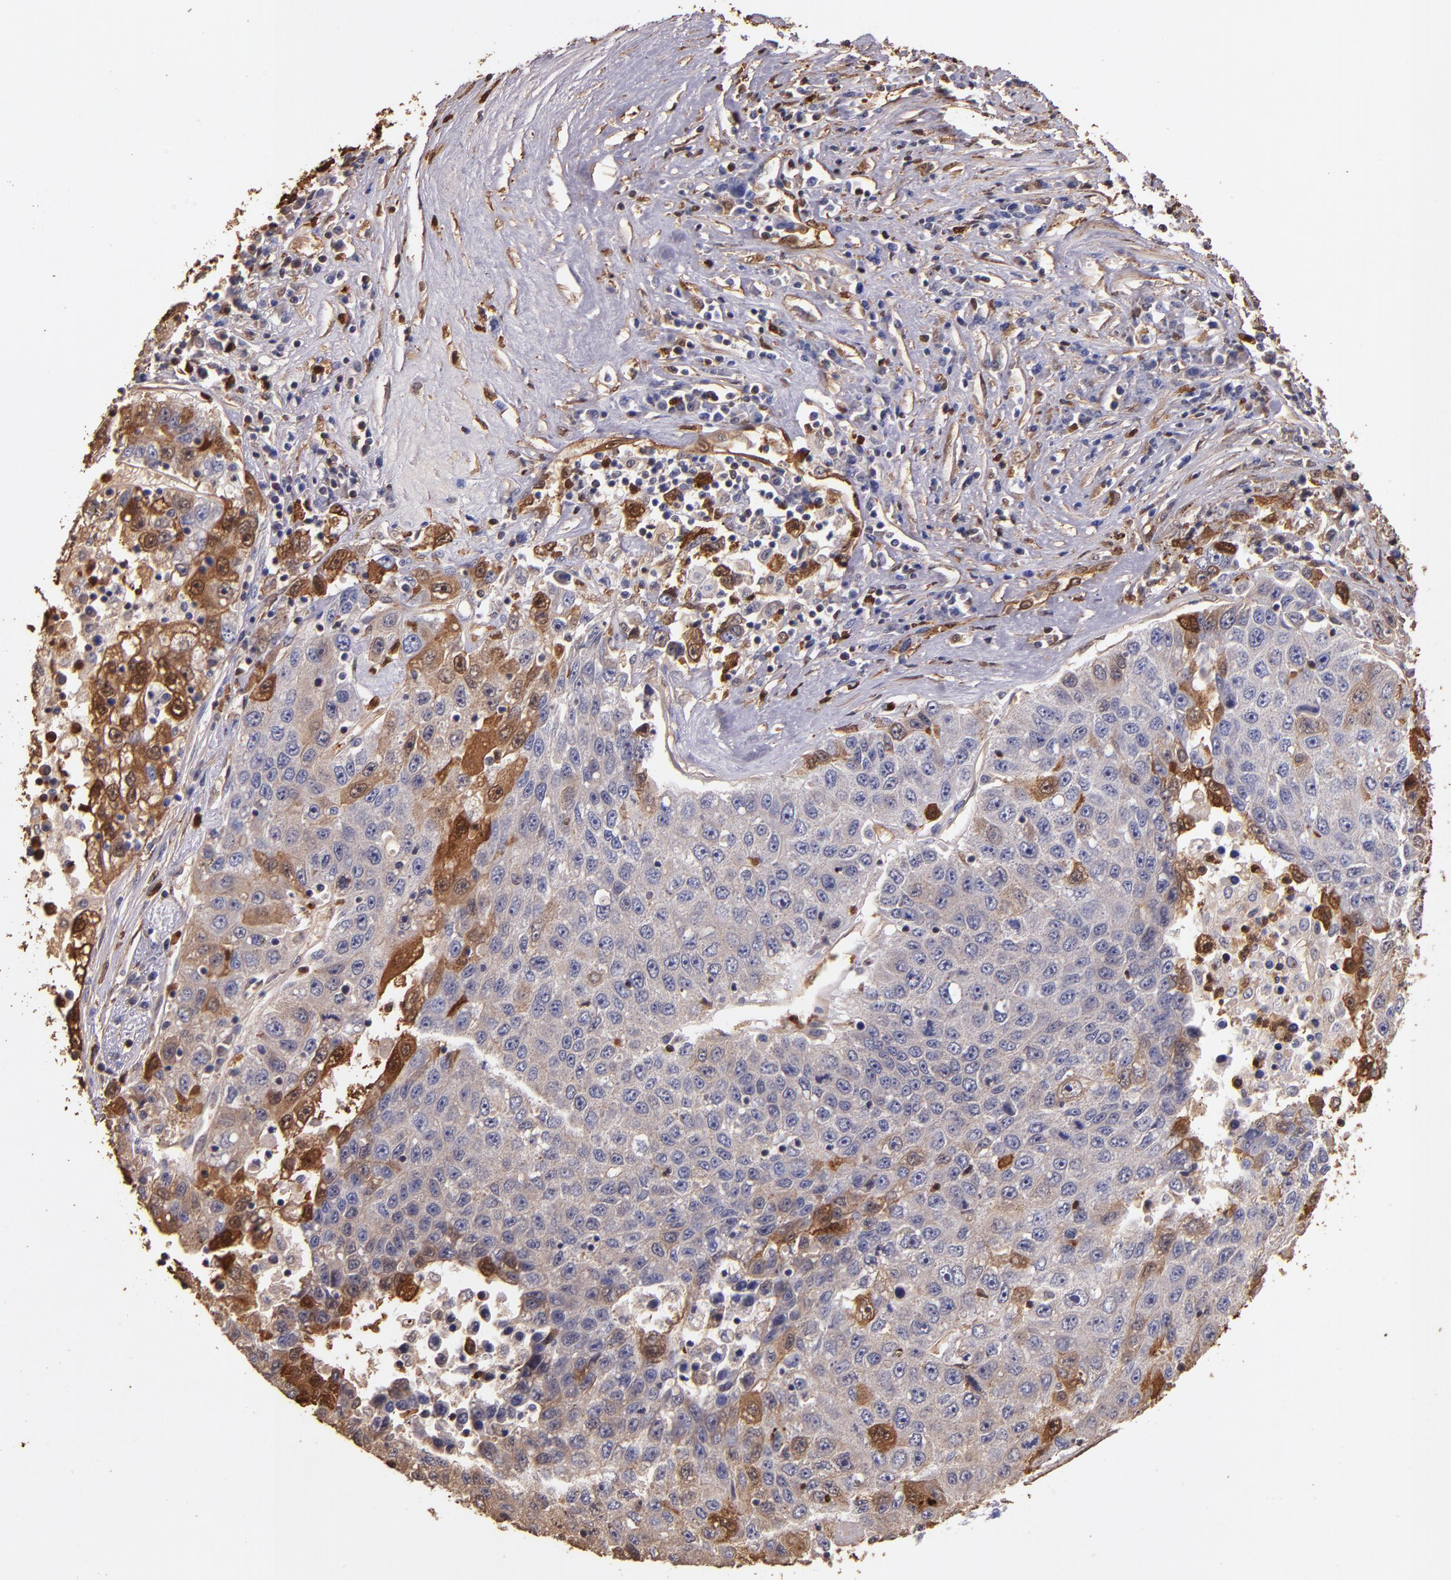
{"staining": {"intensity": "moderate", "quantity": ">75%", "location": "cytoplasmic/membranous,nuclear"}, "tissue": "liver cancer", "cell_type": "Tumor cells", "image_type": "cancer", "snomed": [{"axis": "morphology", "description": "Carcinoma, Hepatocellular, NOS"}, {"axis": "topography", "description": "Liver"}], "caption": "A brown stain labels moderate cytoplasmic/membranous and nuclear expression of a protein in human liver cancer (hepatocellular carcinoma) tumor cells.", "gene": "S100A6", "patient": {"sex": "male", "age": 49}}